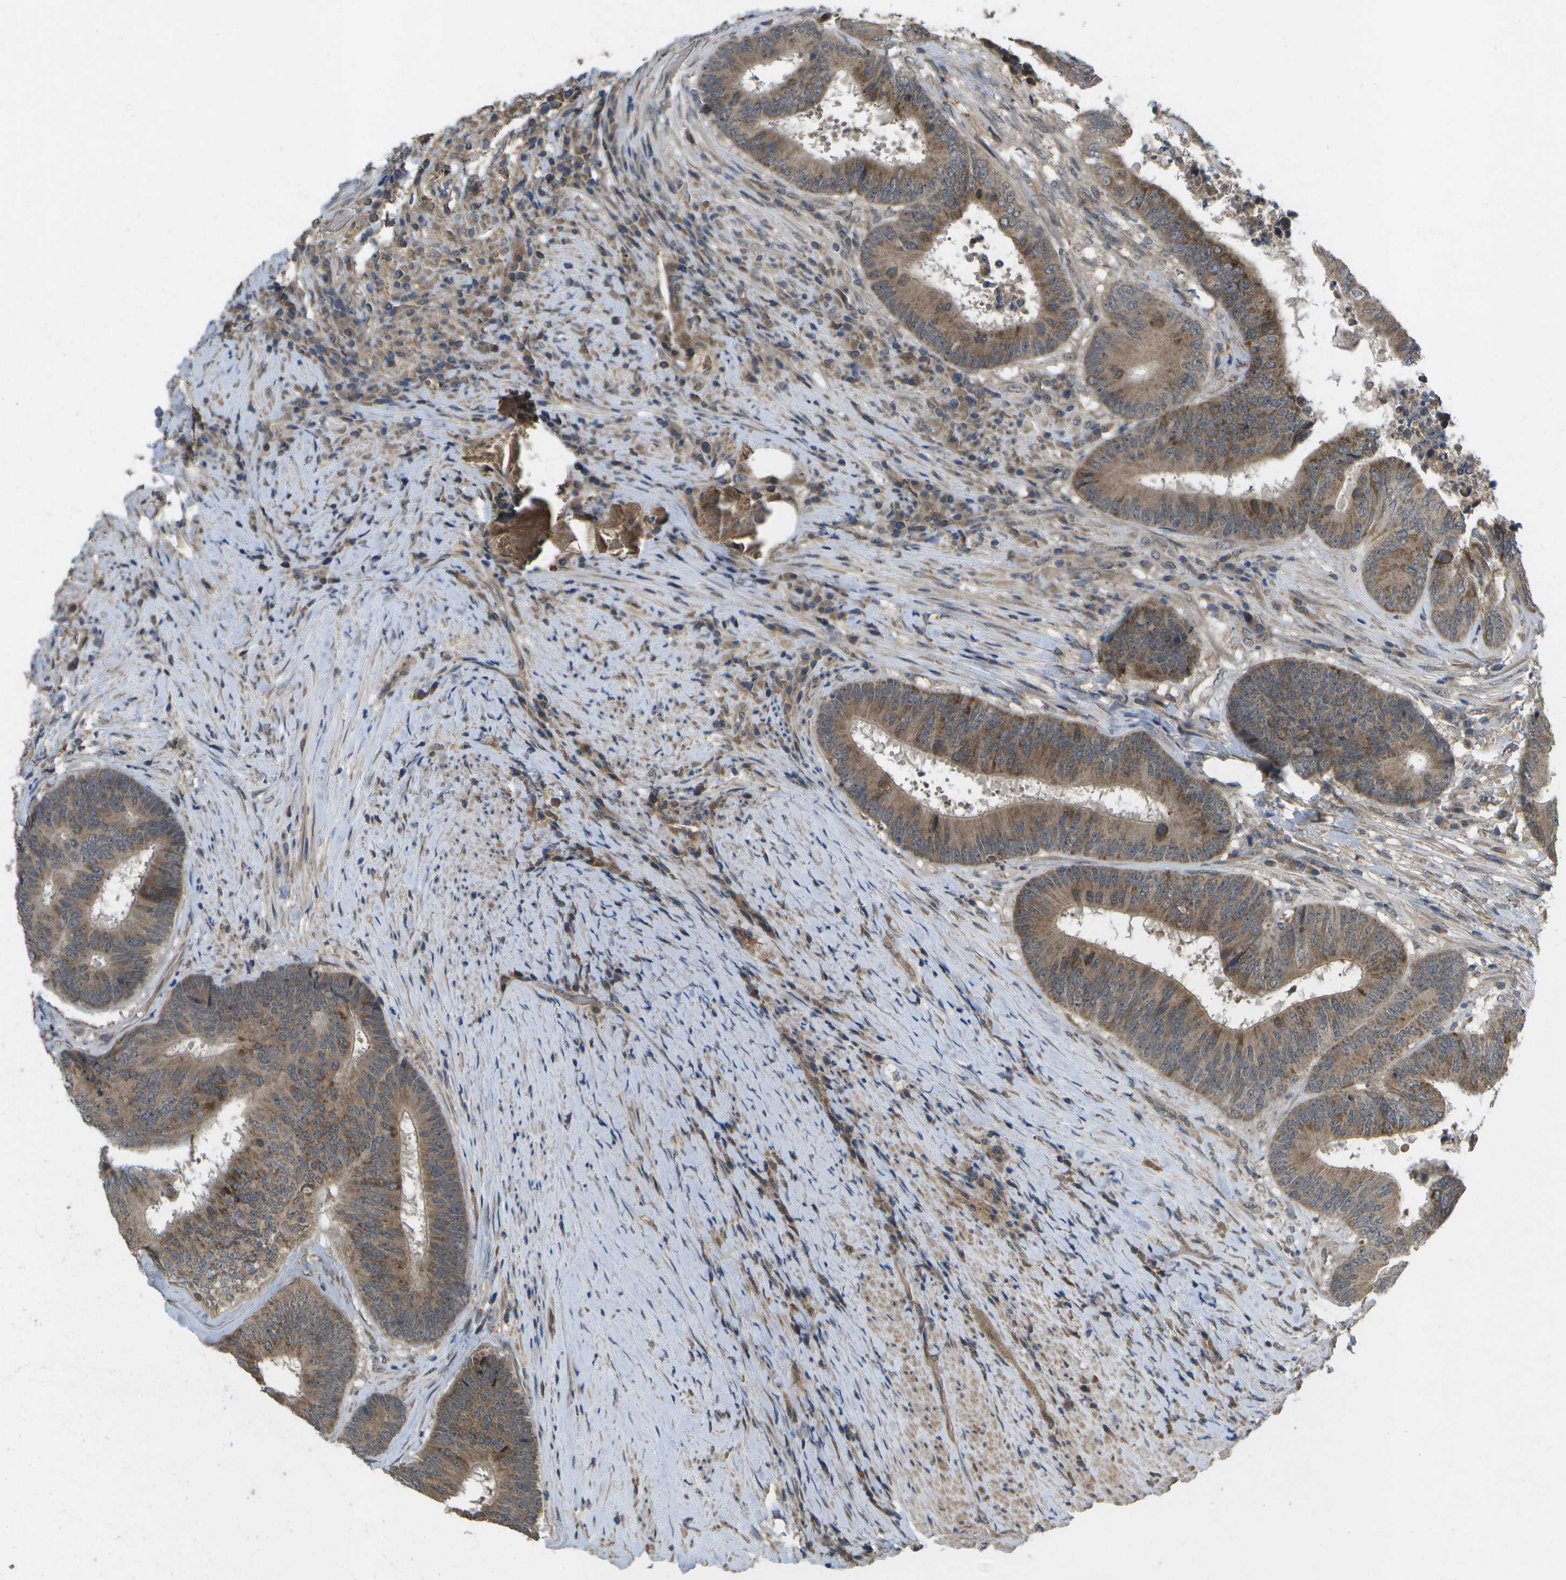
{"staining": {"intensity": "moderate", "quantity": ">75%", "location": "cytoplasmic/membranous"}, "tissue": "colorectal cancer", "cell_type": "Tumor cells", "image_type": "cancer", "snomed": [{"axis": "morphology", "description": "Adenocarcinoma, NOS"}, {"axis": "topography", "description": "Rectum"}], "caption": "Approximately >75% of tumor cells in human colorectal cancer exhibit moderate cytoplasmic/membranous protein positivity as visualized by brown immunohistochemical staining.", "gene": "ALAS1", "patient": {"sex": "male", "age": 72}}